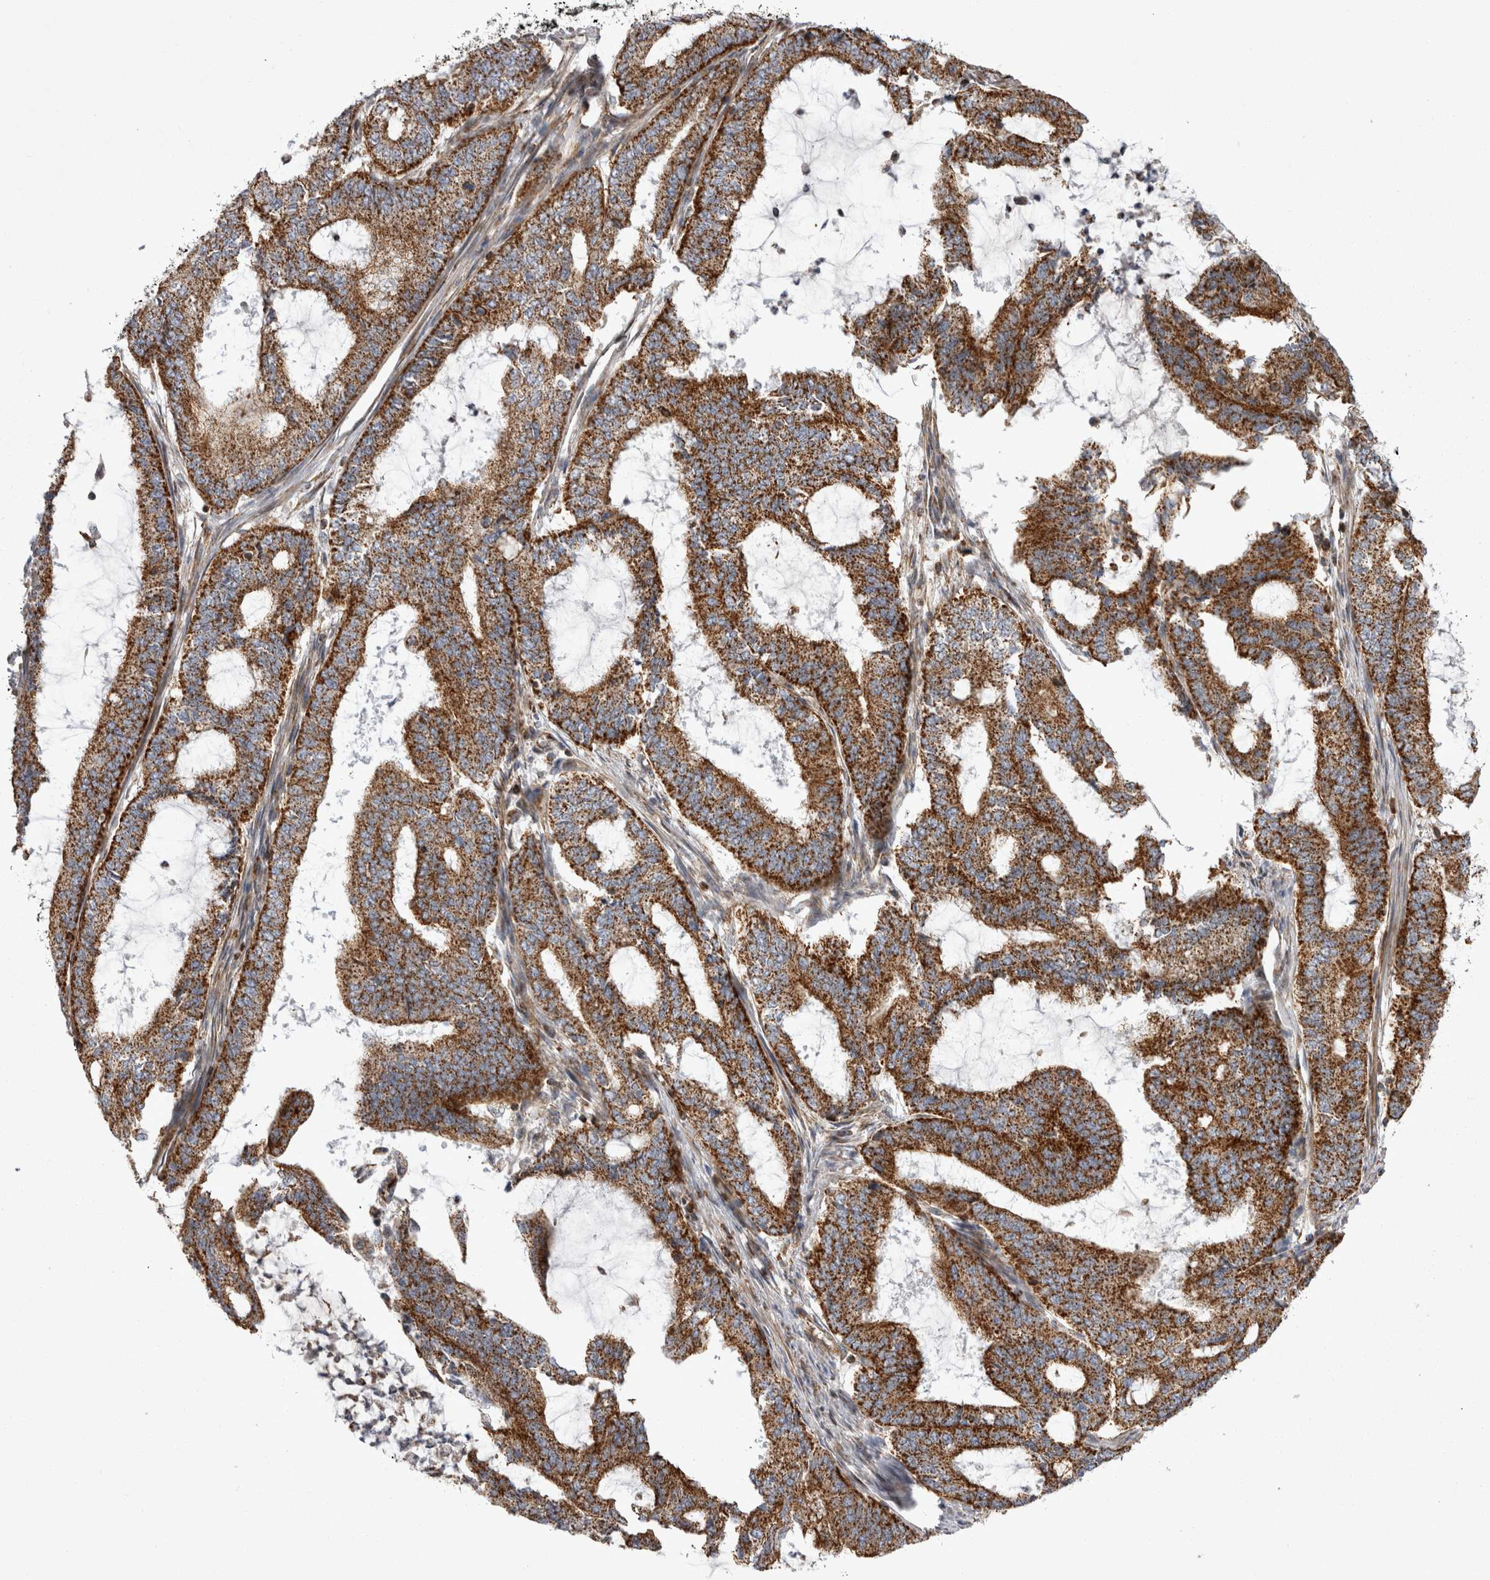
{"staining": {"intensity": "strong", "quantity": ">75%", "location": "cytoplasmic/membranous"}, "tissue": "endometrial cancer", "cell_type": "Tumor cells", "image_type": "cancer", "snomed": [{"axis": "morphology", "description": "Adenocarcinoma, NOS"}, {"axis": "topography", "description": "Endometrium"}], "caption": "This micrograph exhibits IHC staining of endometrial cancer, with high strong cytoplasmic/membranous expression in approximately >75% of tumor cells.", "gene": "TSPOAP1", "patient": {"sex": "female", "age": 51}}